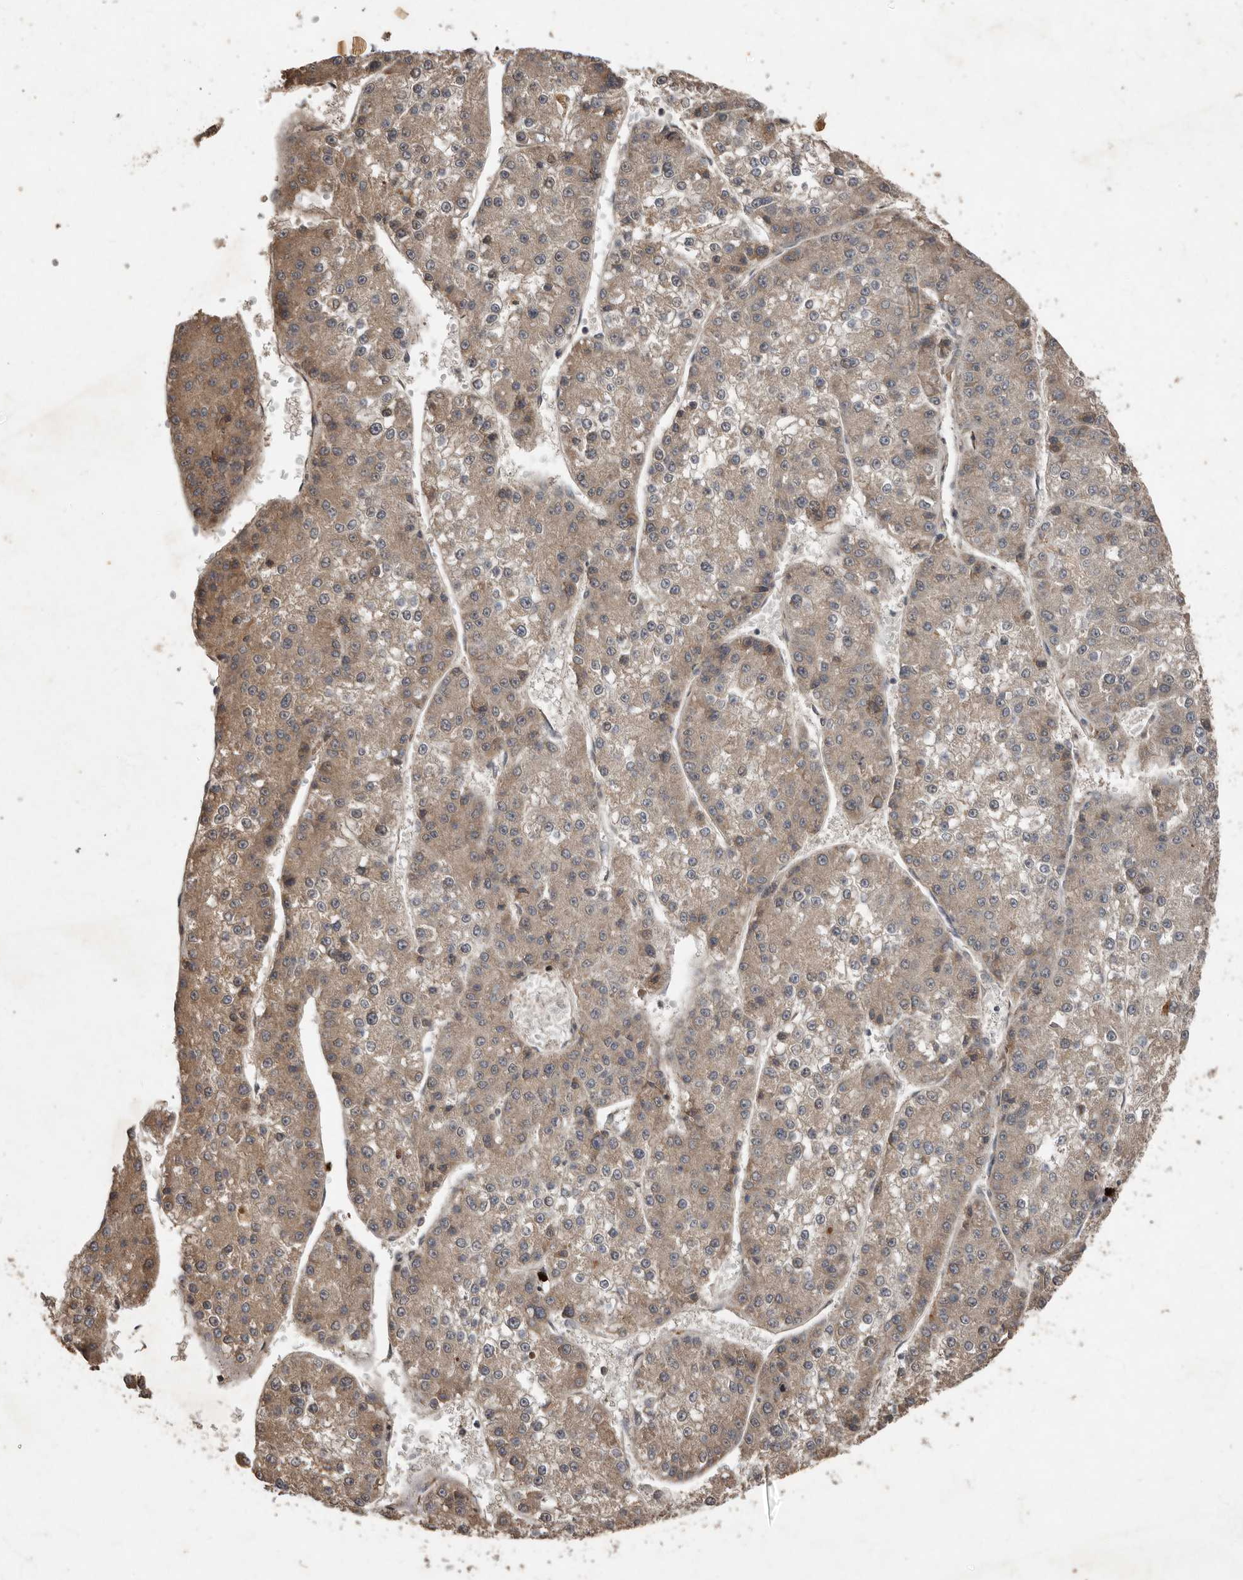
{"staining": {"intensity": "weak", "quantity": ">75%", "location": "cytoplasmic/membranous"}, "tissue": "liver cancer", "cell_type": "Tumor cells", "image_type": "cancer", "snomed": [{"axis": "morphology", "description": "Carcinoma, Hepatocellular, NOS"}, {"axis": "topography", "description": "Liver"}], "caption": "Protein expression analysis of human hepatocellular carcinoma (liver) reveals weak cytoplasmic/membranous positivity in approximately >75% of tumor cells. Using DAB (brown) and hematoxylin (blue) stains, captured at high magnification using brightfield microscopy.", "gene": "KIF26B", "patient": {"sex": "female", "age": 73}}